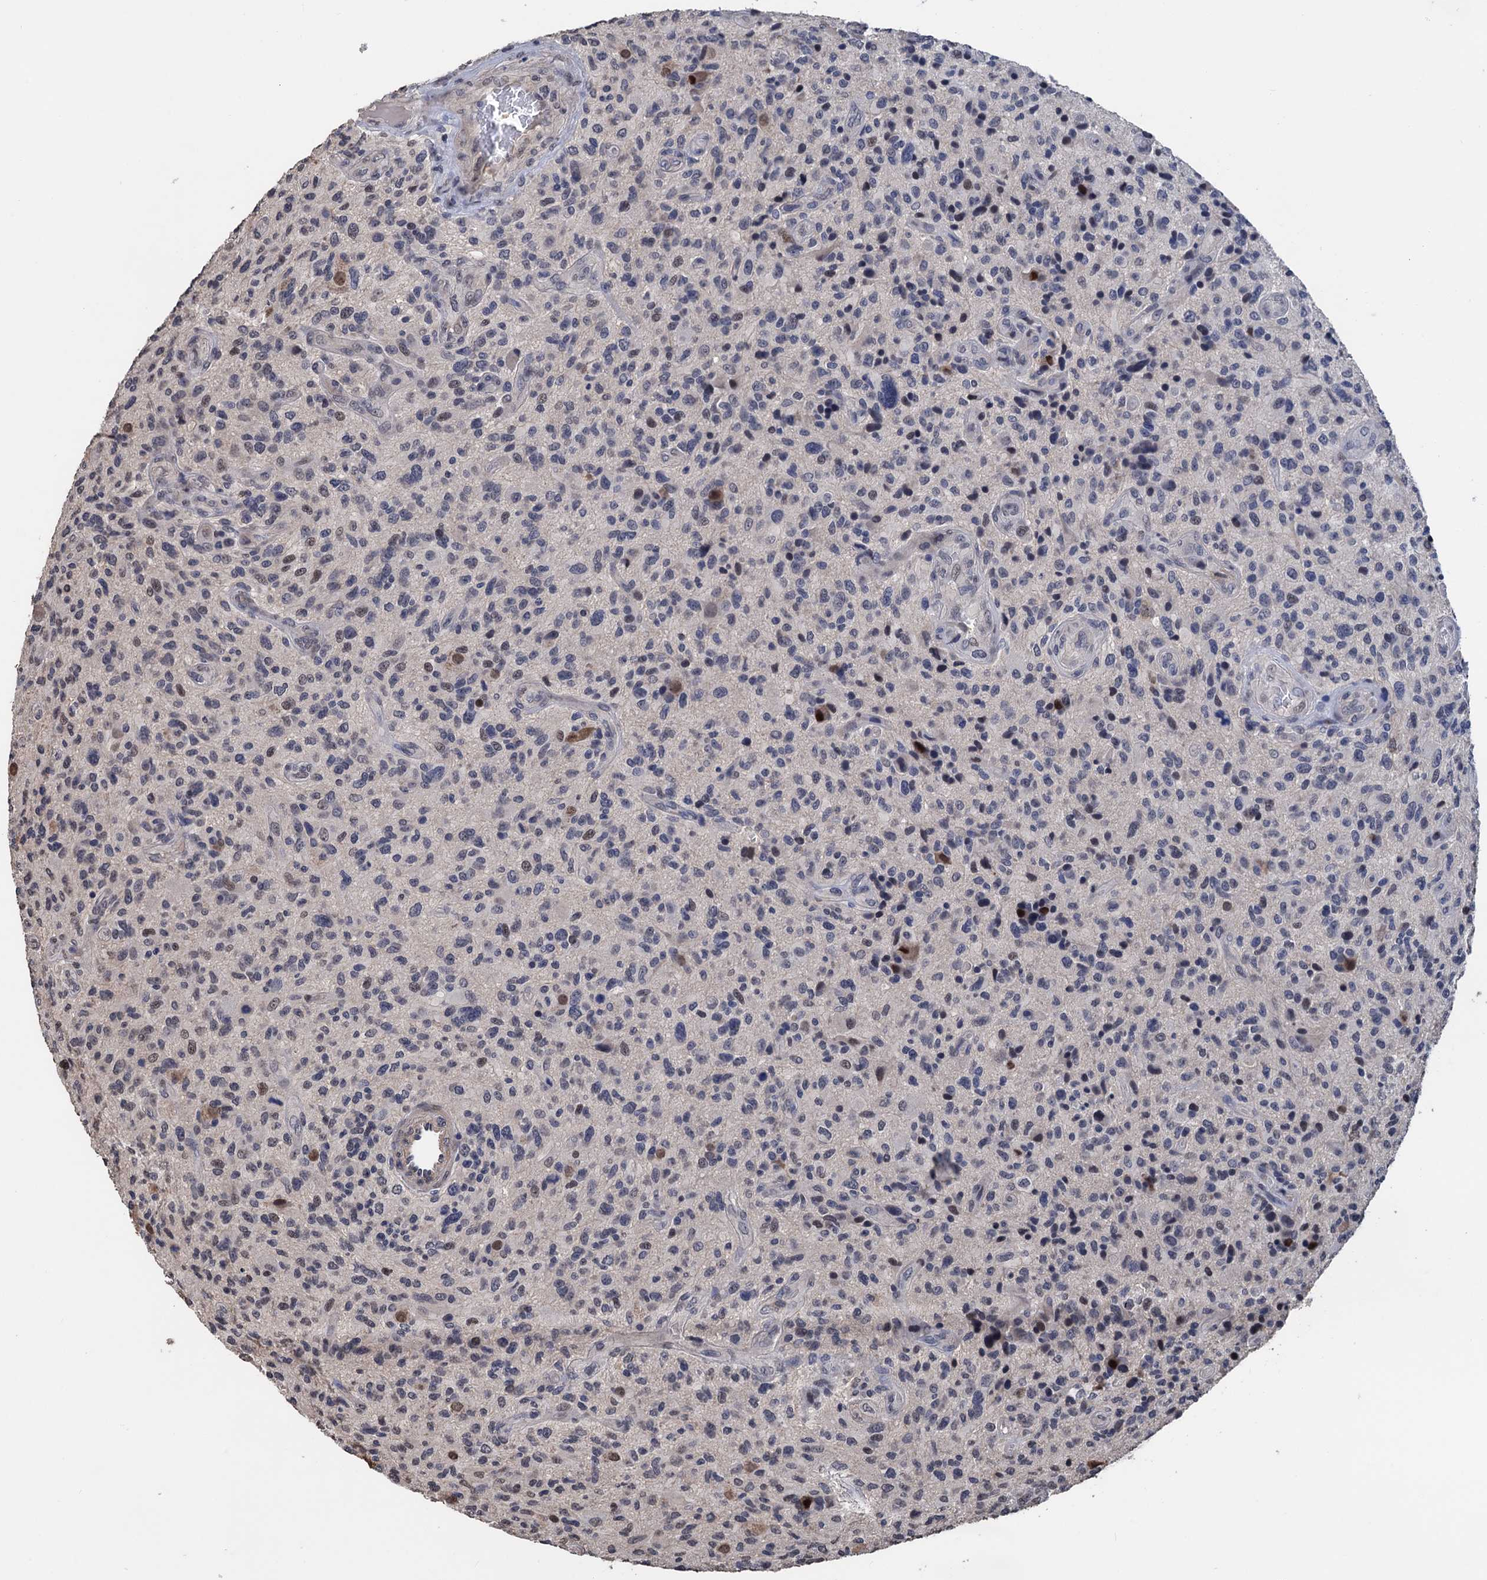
{"staining": {"intensity": "moderate", "quantity": "<25%", "location": "nuclear"}, "tissue": "glioma", "cell_type": "Tumor cells", "image_type": "cancer", "snomed": [{"axis": "morphology", "description": "Glioma, malignant, High grade"}, {"axis": "topography", "description": "Brain"}], "caption": "This is an image of immunohistochemistry (IHC) staining of malignant glioma (high-grade), which shows moderate staining in the nuclear of tumor cells.", "gene": "ART5", "patient": {"sex": "male", "age": 47}}